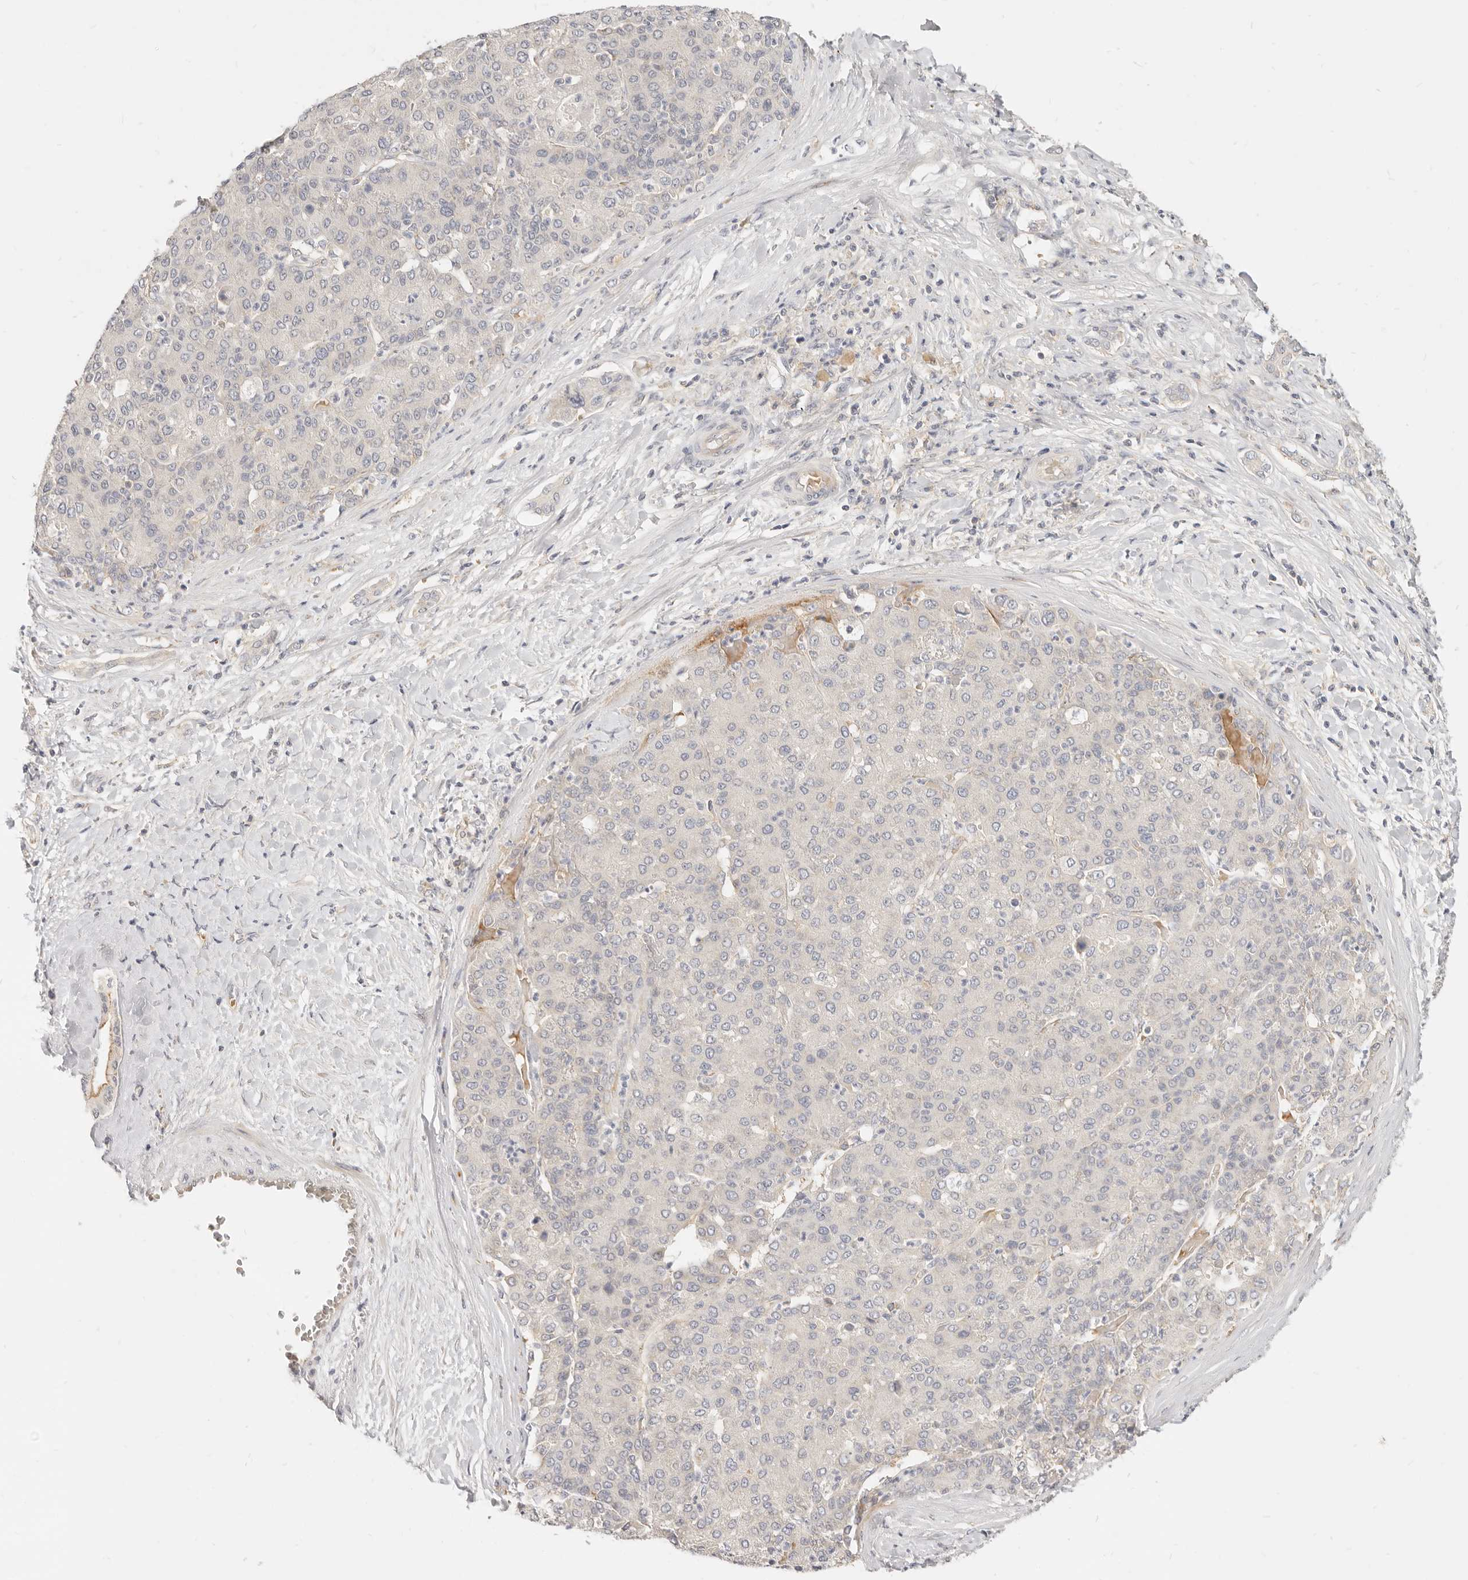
{"staining": {"intensity": "weak", "quantity": "<25%", "location": "cytoplasmic/membranous"}, "tissue": "liver cancer", "cell_type": "Tumor cells", "image_type": "cancer", "snomed": [{"axis": "morphology", "description": "Carcinoma, Hepatocellular, NOS"}, {"axis": "topography", "description": "Liver"}], "caption": "This micrograph is of liver cancer stained with IHC to label a protein in brown with the nuclei are counter-stained blue. There is no staining in tumor cells. (DAB immunohistochemistry (IHC), high magnification).", "gene": "LTB4R2", "patient": {"sex": "male", "age": 65}}